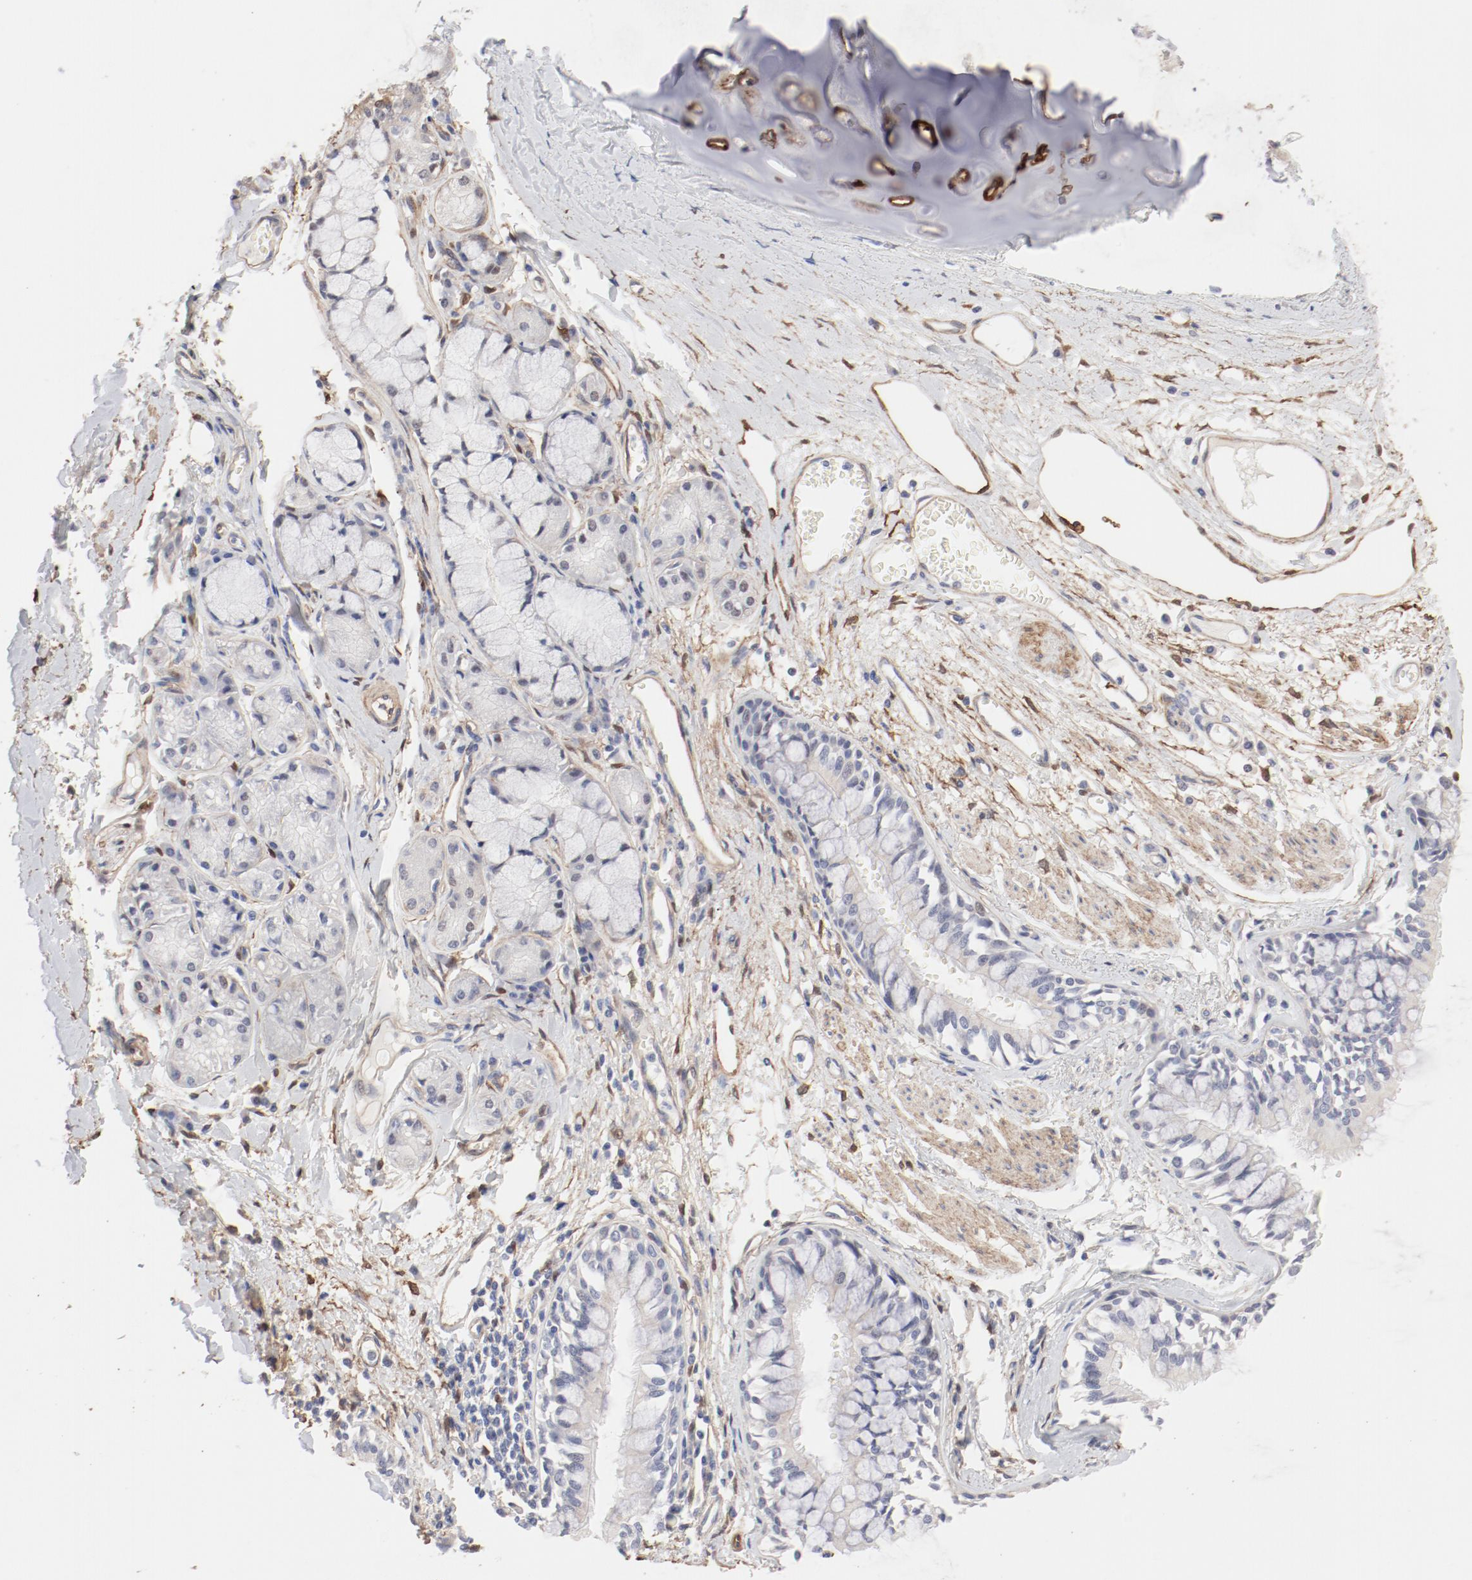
{"staining": {"intensity": "negative", "quantity": "none", "location": "none"}, "tissue": "bronchus", "cell_type": "Respiratory epithelial cells", "image_type": "normal", "snomed": [{"axis": "morphology", "description": "Normal tissue, NOS"}, {"axis": "topography", "description": "Bronchus"}, {"axis": "topography", "description": "Lung"}], "caption": "Human bronchus stained for a protein using immunohistochemistry (IHC) exhibits no staining in respiratory epithelial cells.", "gene": "MAGED4B", "patient": {"sex": "female", "age": 56}}